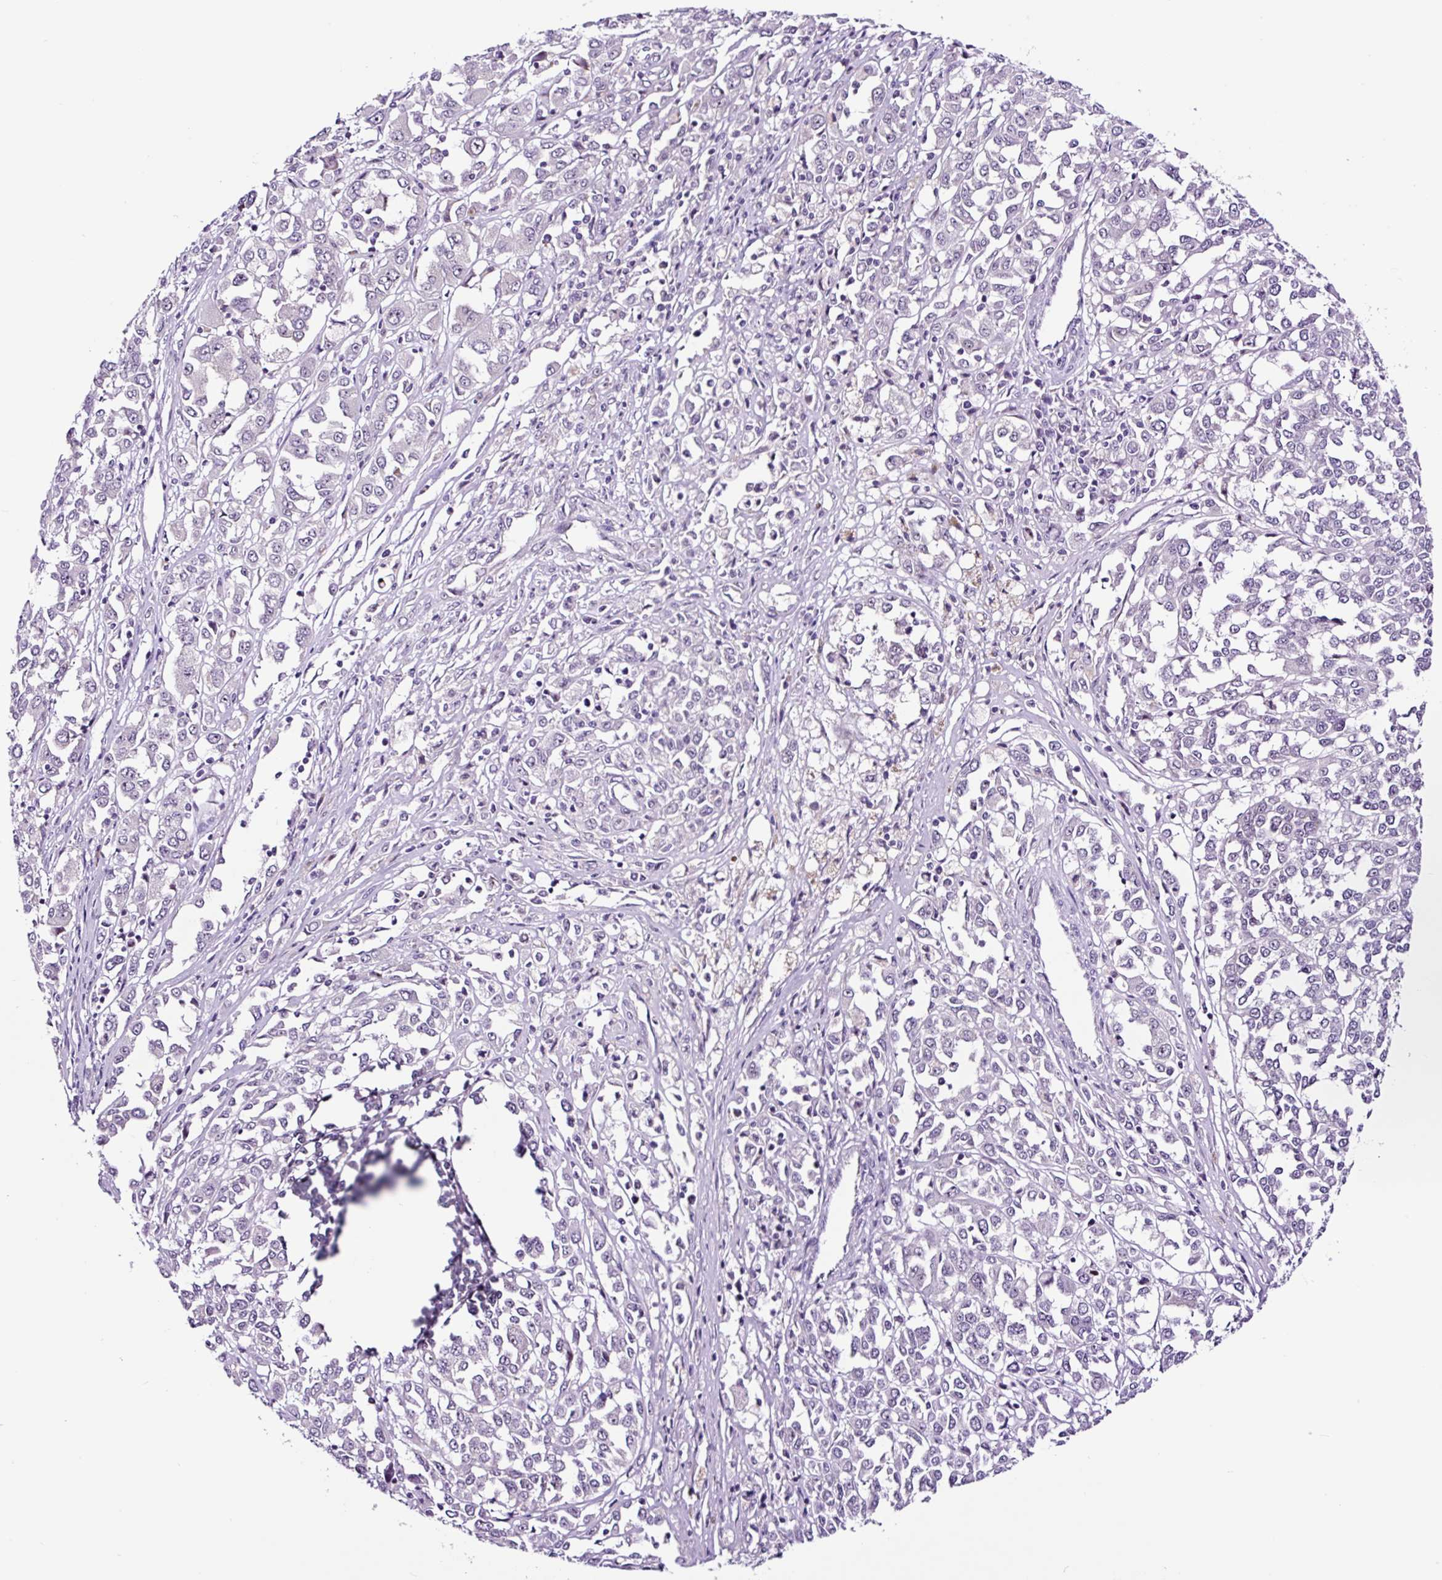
{"staining": {"intensity": "negative", "quantity": "none", "location": "none"}, "tissue": "melanoma", "cell_type": "Tumor cells", "image_type": "cancer", "snomed": [{"axis": "morphology", "description": "Malignant melanoma, Metastatic site"}, {"axis": "topography", "description": "Lymph node"}], "caption": "An image of melanoma stained for a protein displays no brown staining in tumor cells.", "gene": "NOM1", "patient": {"sex": "male", "age": 44}}